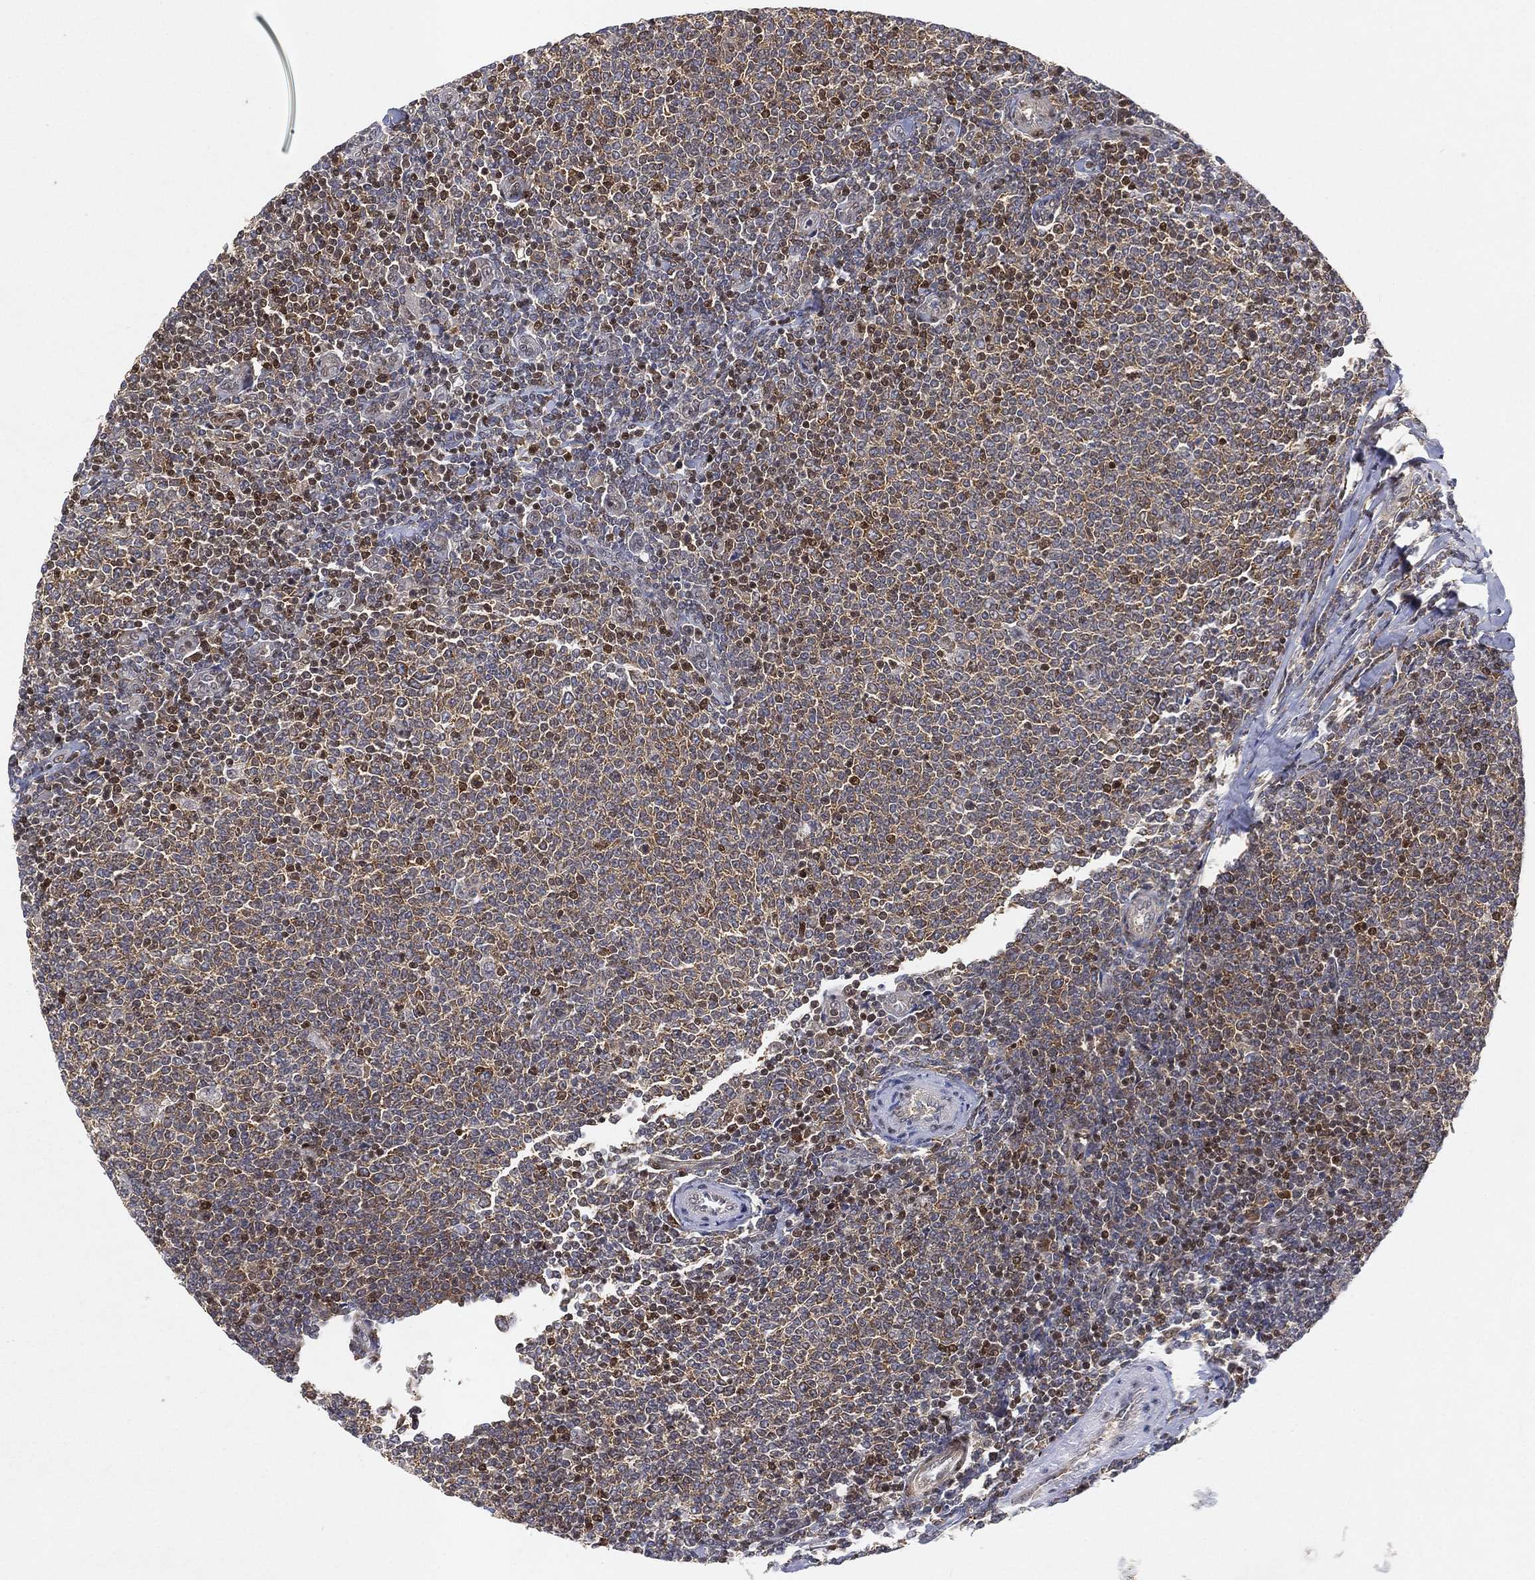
{"staining": {"intensity": "moderate", "quantity": "<25%", "location": "nuclear"}, "tissue": "lymphoma", "cell_type": "Tumor cells", "image_type": "cancer", "snomed": [{"axis": "morphology", "description": "Malignant lymphoma, non-Hodgkin's type, Low grade"}, {"axis": "topography", "description": "Lymph node"}], "caption": "Lymphoma stained with a brown dye reveals moderate nuclear positive staining in about <25% of tumor cells.", "gene": "CRTC3", "patient": {"sex": "male", "age": 52}}